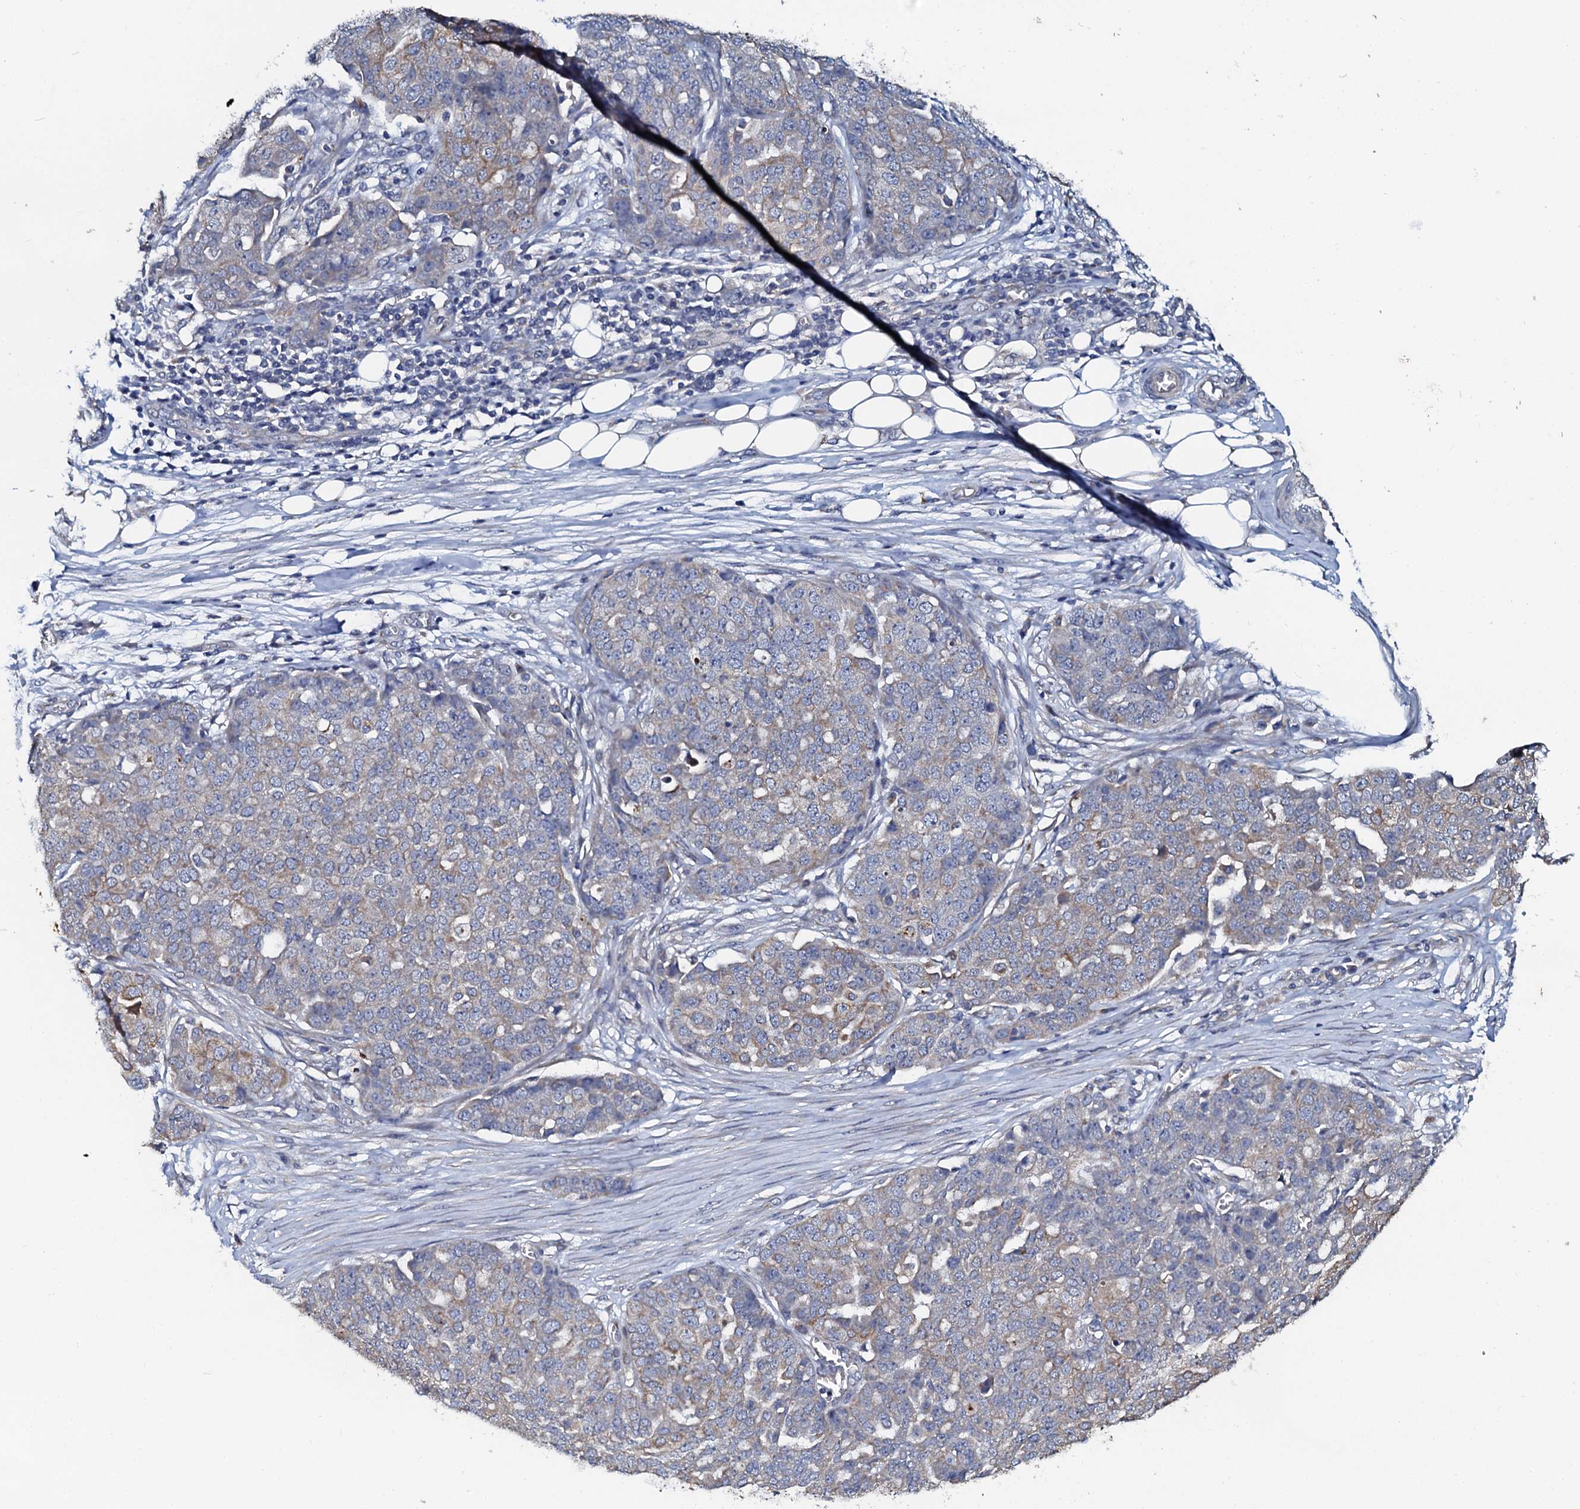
{"staining": {"intensity": "weak", "quantity": "<25%", "location": "cytoplasmic/membranous"}, "tissue": "ovarian cancer", "cell_type": "Tumor cells", "image_type": "cancer", "snomed": [{"axis": "morphology", "description": "Cystadenocarcinoma, serous, NOS"}, {"axis": "topography", "description": "Soft tissue"}, {"axis": "topography", "description": "Ovary"}], "caption": "Tumor cells show no significant staining in ovarian cancer.", "gene": "GLCE", "patient": {"sex": "female", "age": 57}}